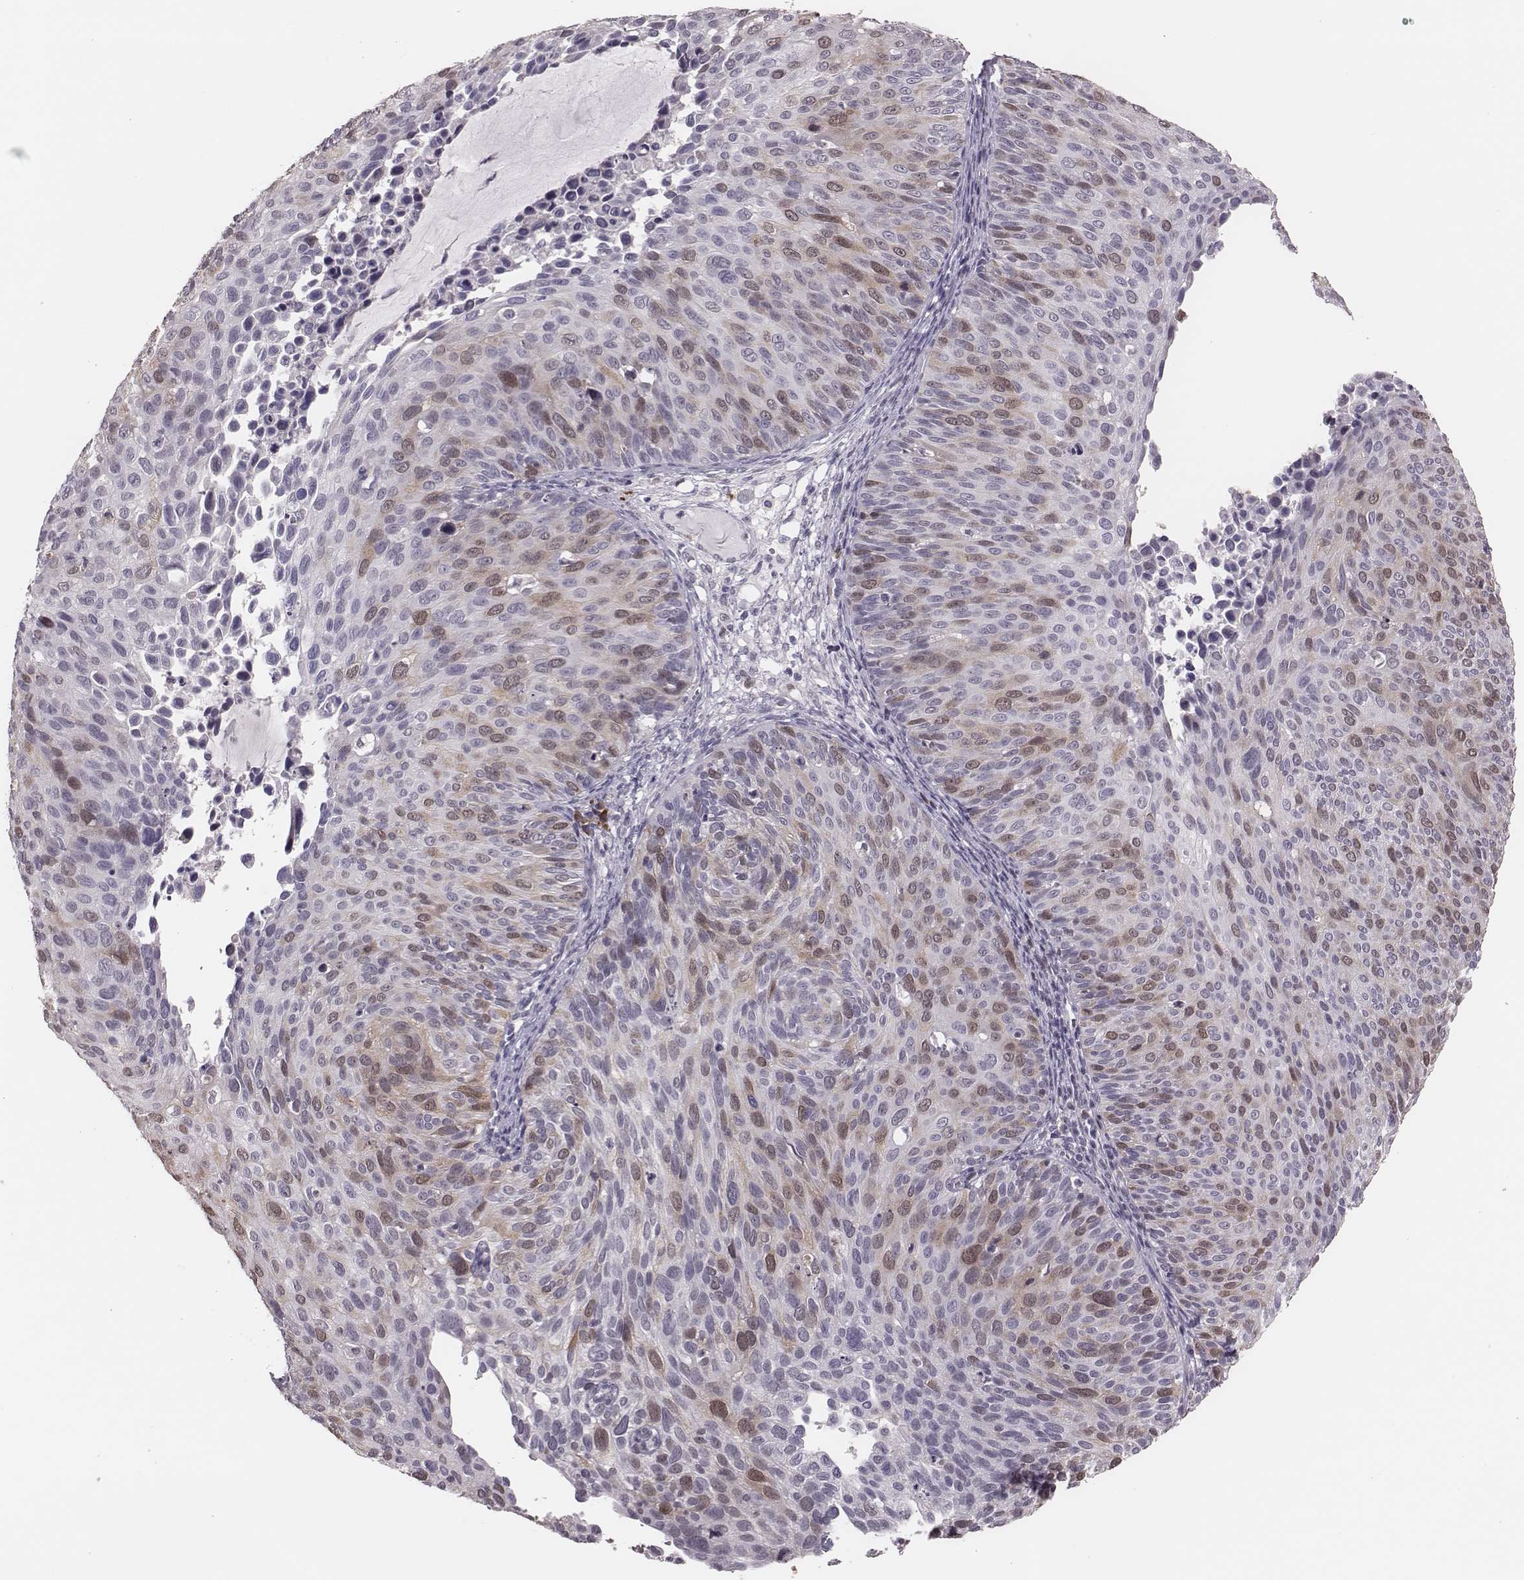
{"staining": {"intensity": "weak", "quantity": "25%-75%", "location": "cytoplasmic/membranous,nuclear"}, "tissue": "cervical cancer", "cell_type": "Tumor cells", "image_type": "cancer", "snomed": [{"axis": "morphology", "description": "Squamous cell carcinoma, NOS"}, {"axis": "topography", "description": "Cervix"}], "caption": "An immunohistochemistry histopathology image of neoplastic tissue is shown. Protein staining in brown highlights weak cytoplasmic/membranous and nuclear positivity in squamous cell carcinoma (cervical) within tumor cells. Nuclei are stained in blue.", "gene": "PBK", "patient": {"sex": "female", "age": 36}}